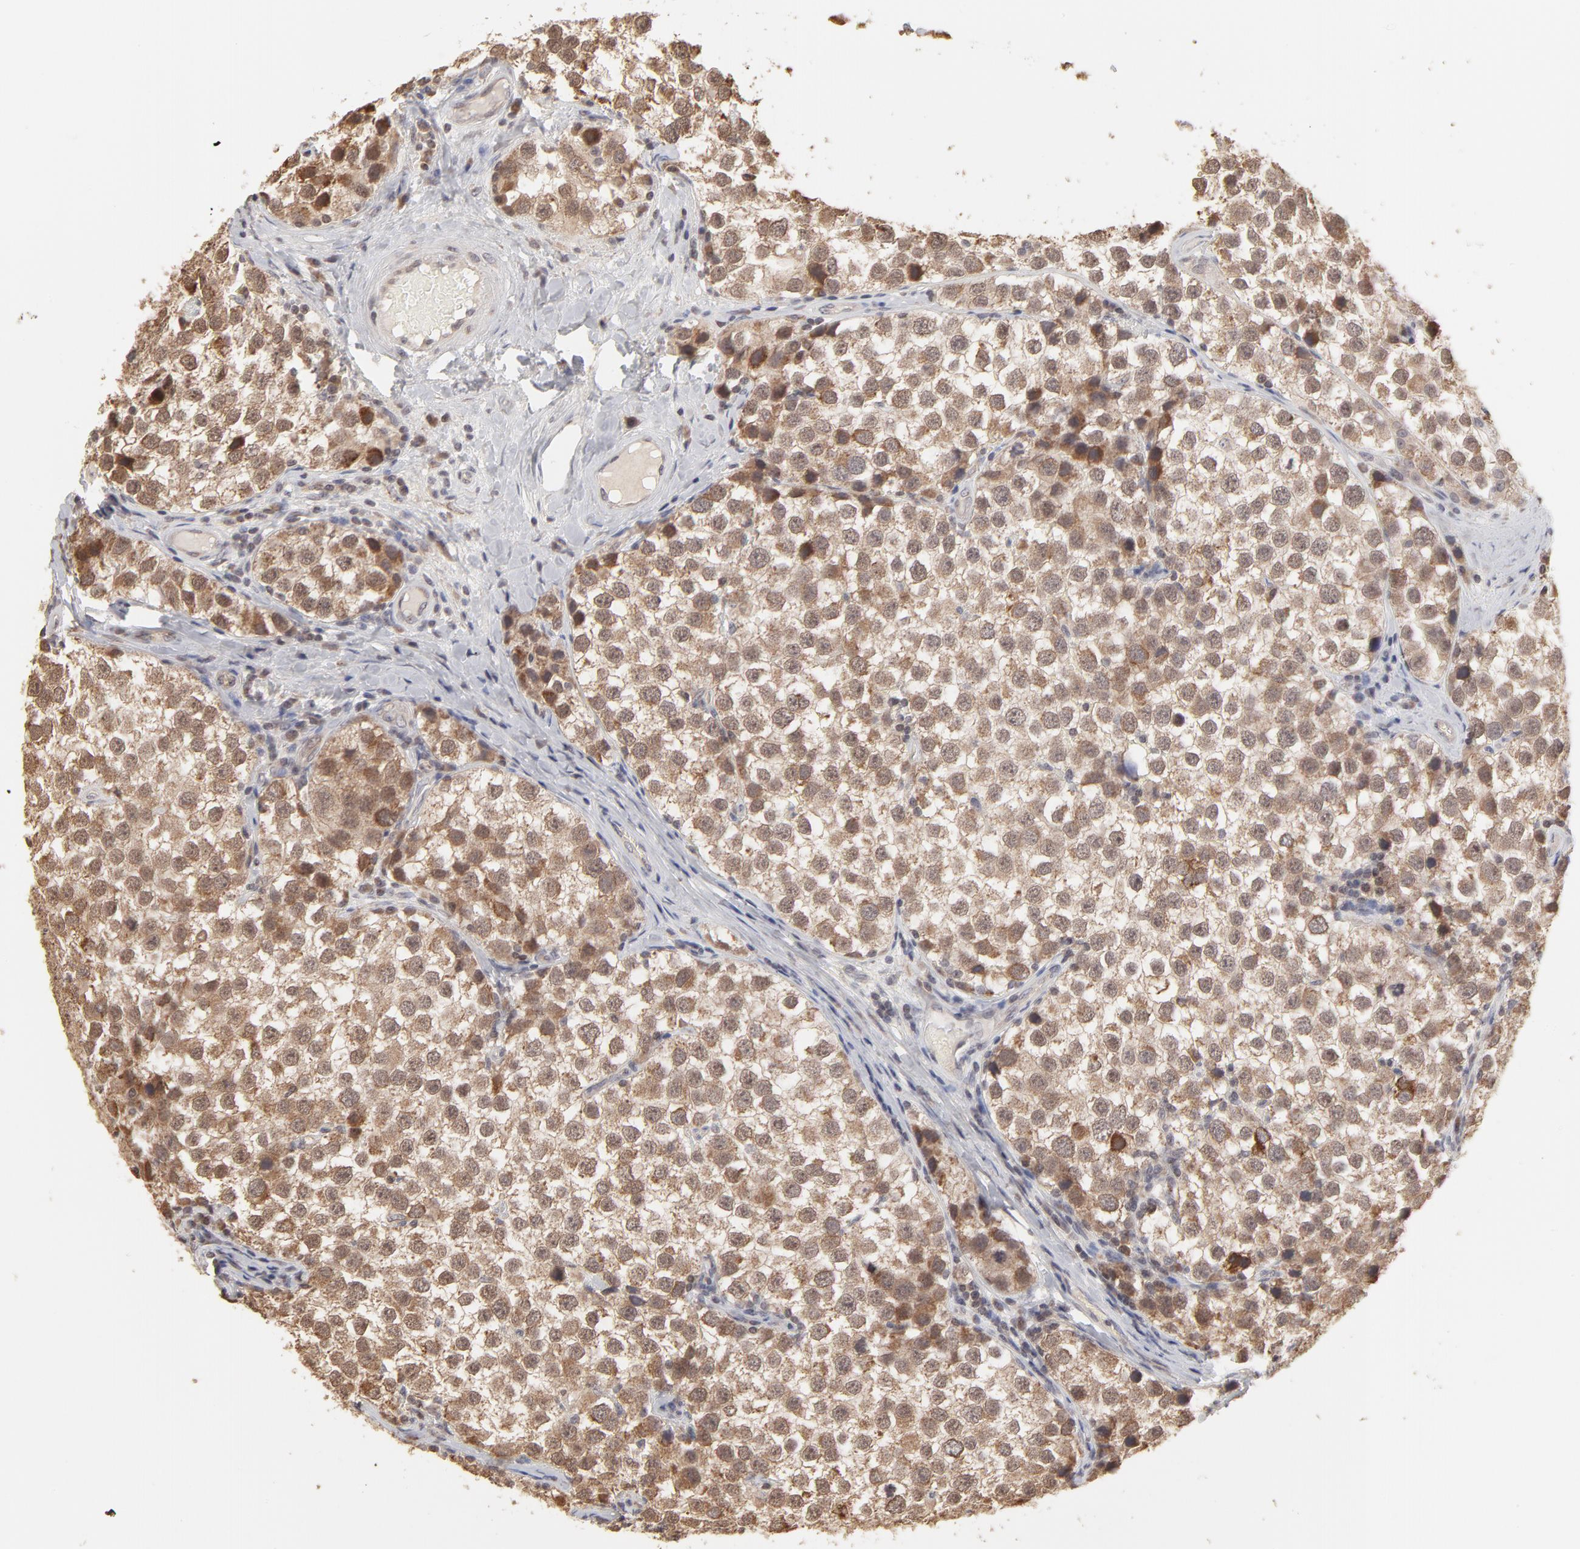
{"staining": {"intensity": "moderate", "quantity": ">75%", "location": "cytoplasmic/membranous,nuclear"}, "tissue": "testis cancer", "cell_type": "Tumor cells", "image_type": "cancer", "snomed": [{"axis": "morphology", "description": "Seminoma, NOS"}, {"axis": "topography", "description": "Testis"}], "caption": "Human seminoma (testis) stained for a protein (brown) shows moderate cytoplasmic/membranous and nuclear positive positivity in about >75% of tumor cells.", "gene": "ARIH1", "patient": {"sex": "male", "age": 39}}